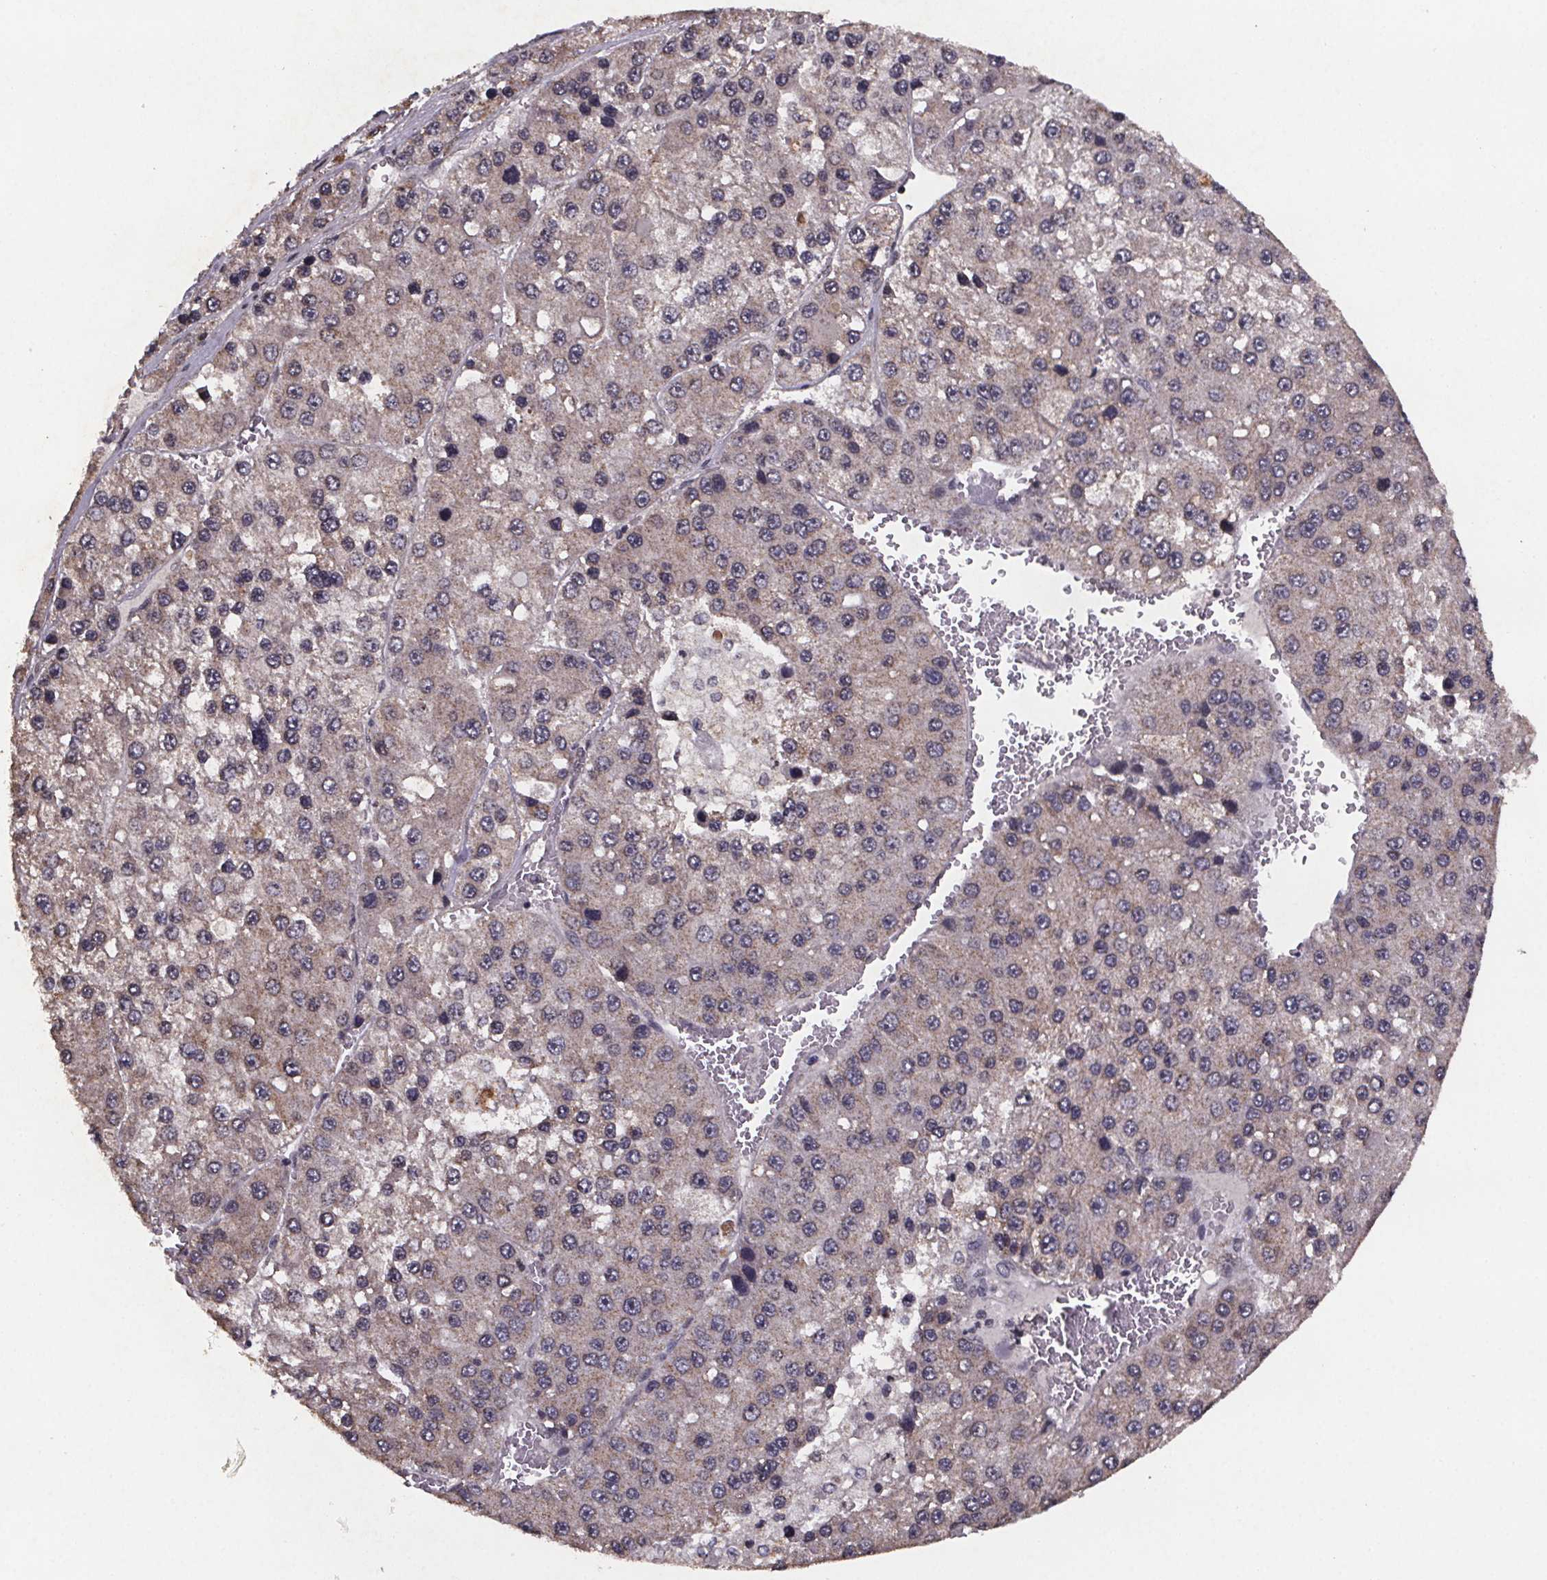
{"staining": {"intensity": "negative", "quantity": "none", "location": "none"}, "tissue": "liver cancer", "cell_type": "Tumor cells", "image_type": "cancer", "snomed": [{"axis": "morphology", "description": "Carcinoma, Hepatocellular, NOS"}, {"axis": "topography", "description": "Liver"}], "caption": "Photomicrograph shows no significant protein staining in tumor cells of liver cancer.", "gene": "PALLD", "patient": {"sex": "female", "age": 73}}